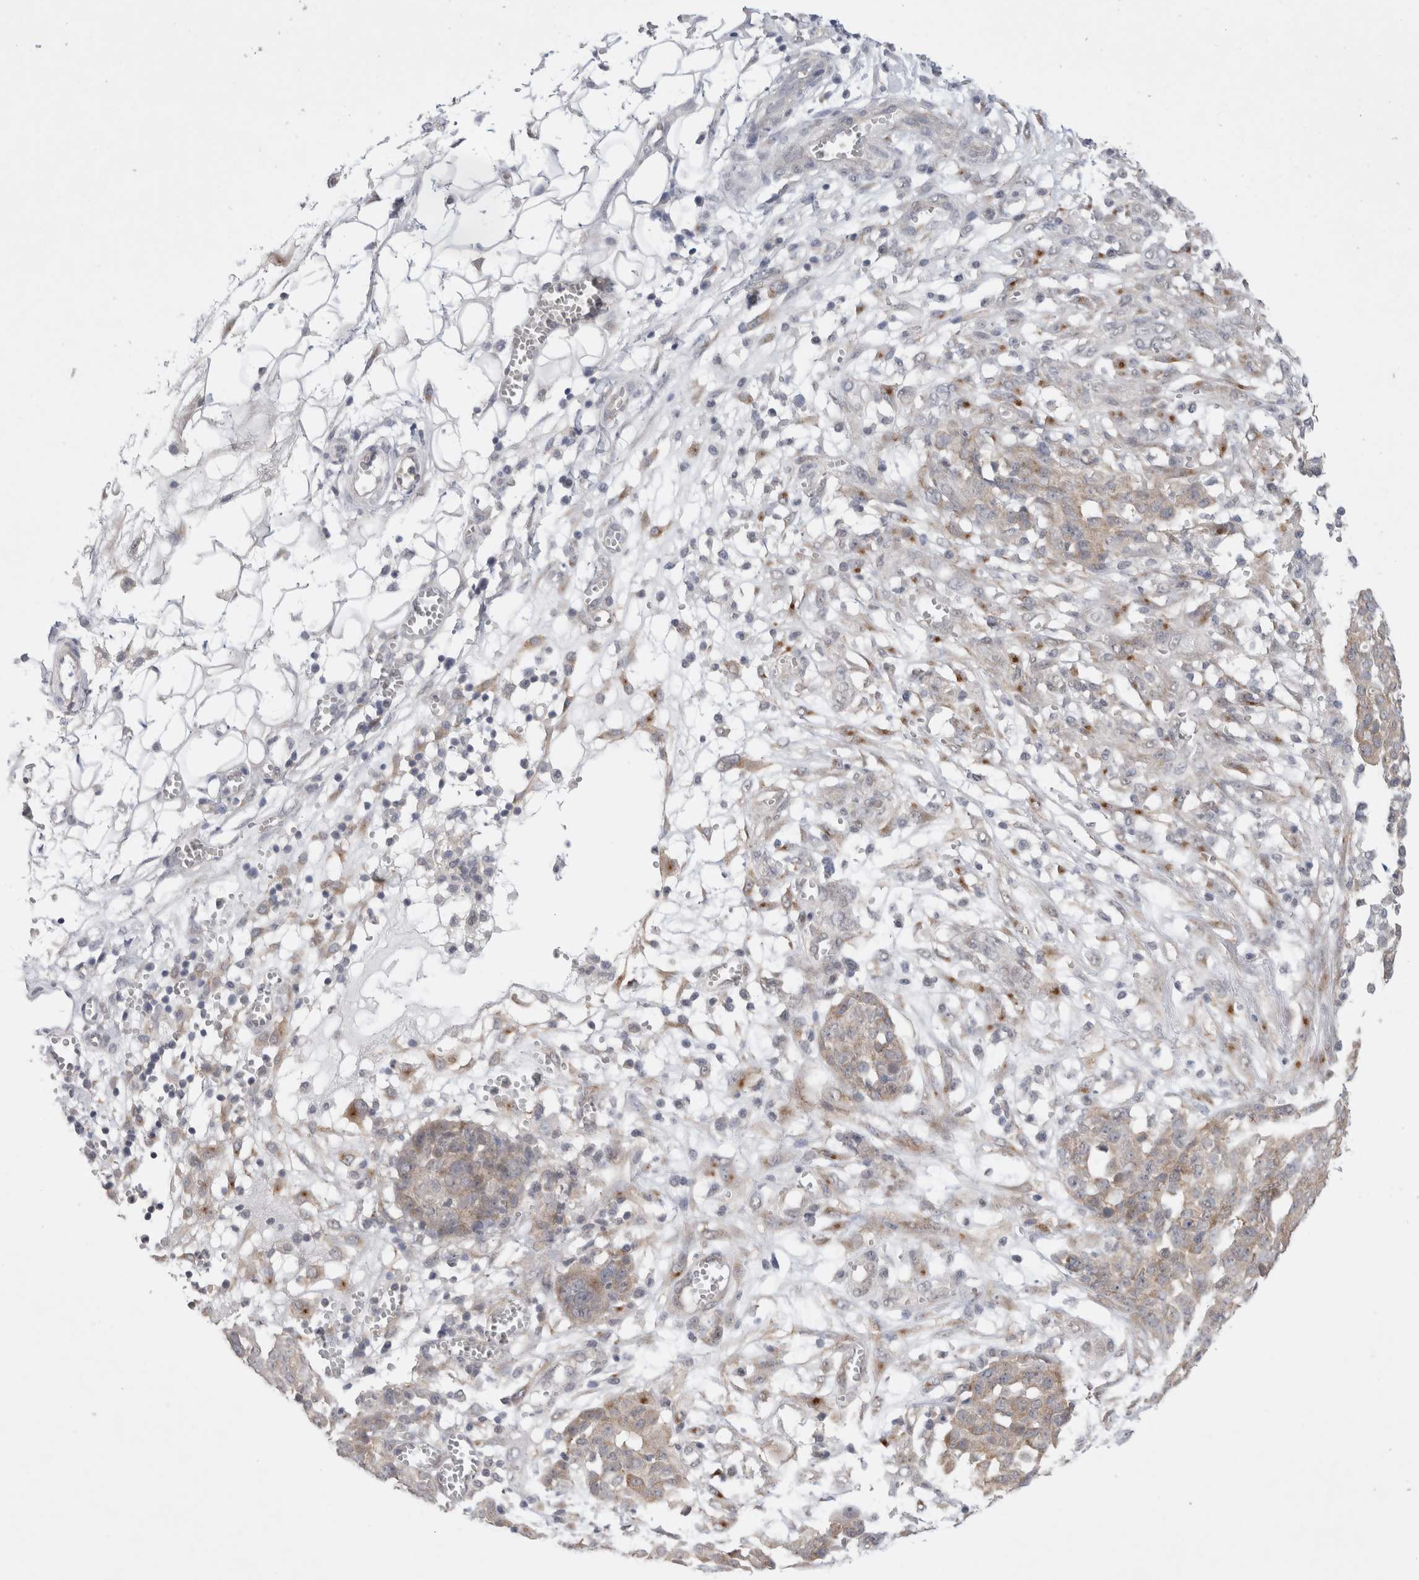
{"staining": {"intensity": "weak", "quantity": "<25%", "location": "cytoplasmic/membranous"}, "tissue": "ovarian cancer", "cell_type": "Tumor cells", "image_type": "cancer", "snomed": [{"axis": "morphology", "description": "Cystadenocarcinoma, serous, NOS"}, {"axis": "topography", "description": "Soft tissue"}, {"axis": "topography", "description": "Ovary"}], "caption": "Human serous cystadenocarcinoma (ovarian) stained for a protein using immunohistochemistry displays no expression in tumor cells.", "gene": "WIPF2", "patient": {"sex": "female", "age": 57}}